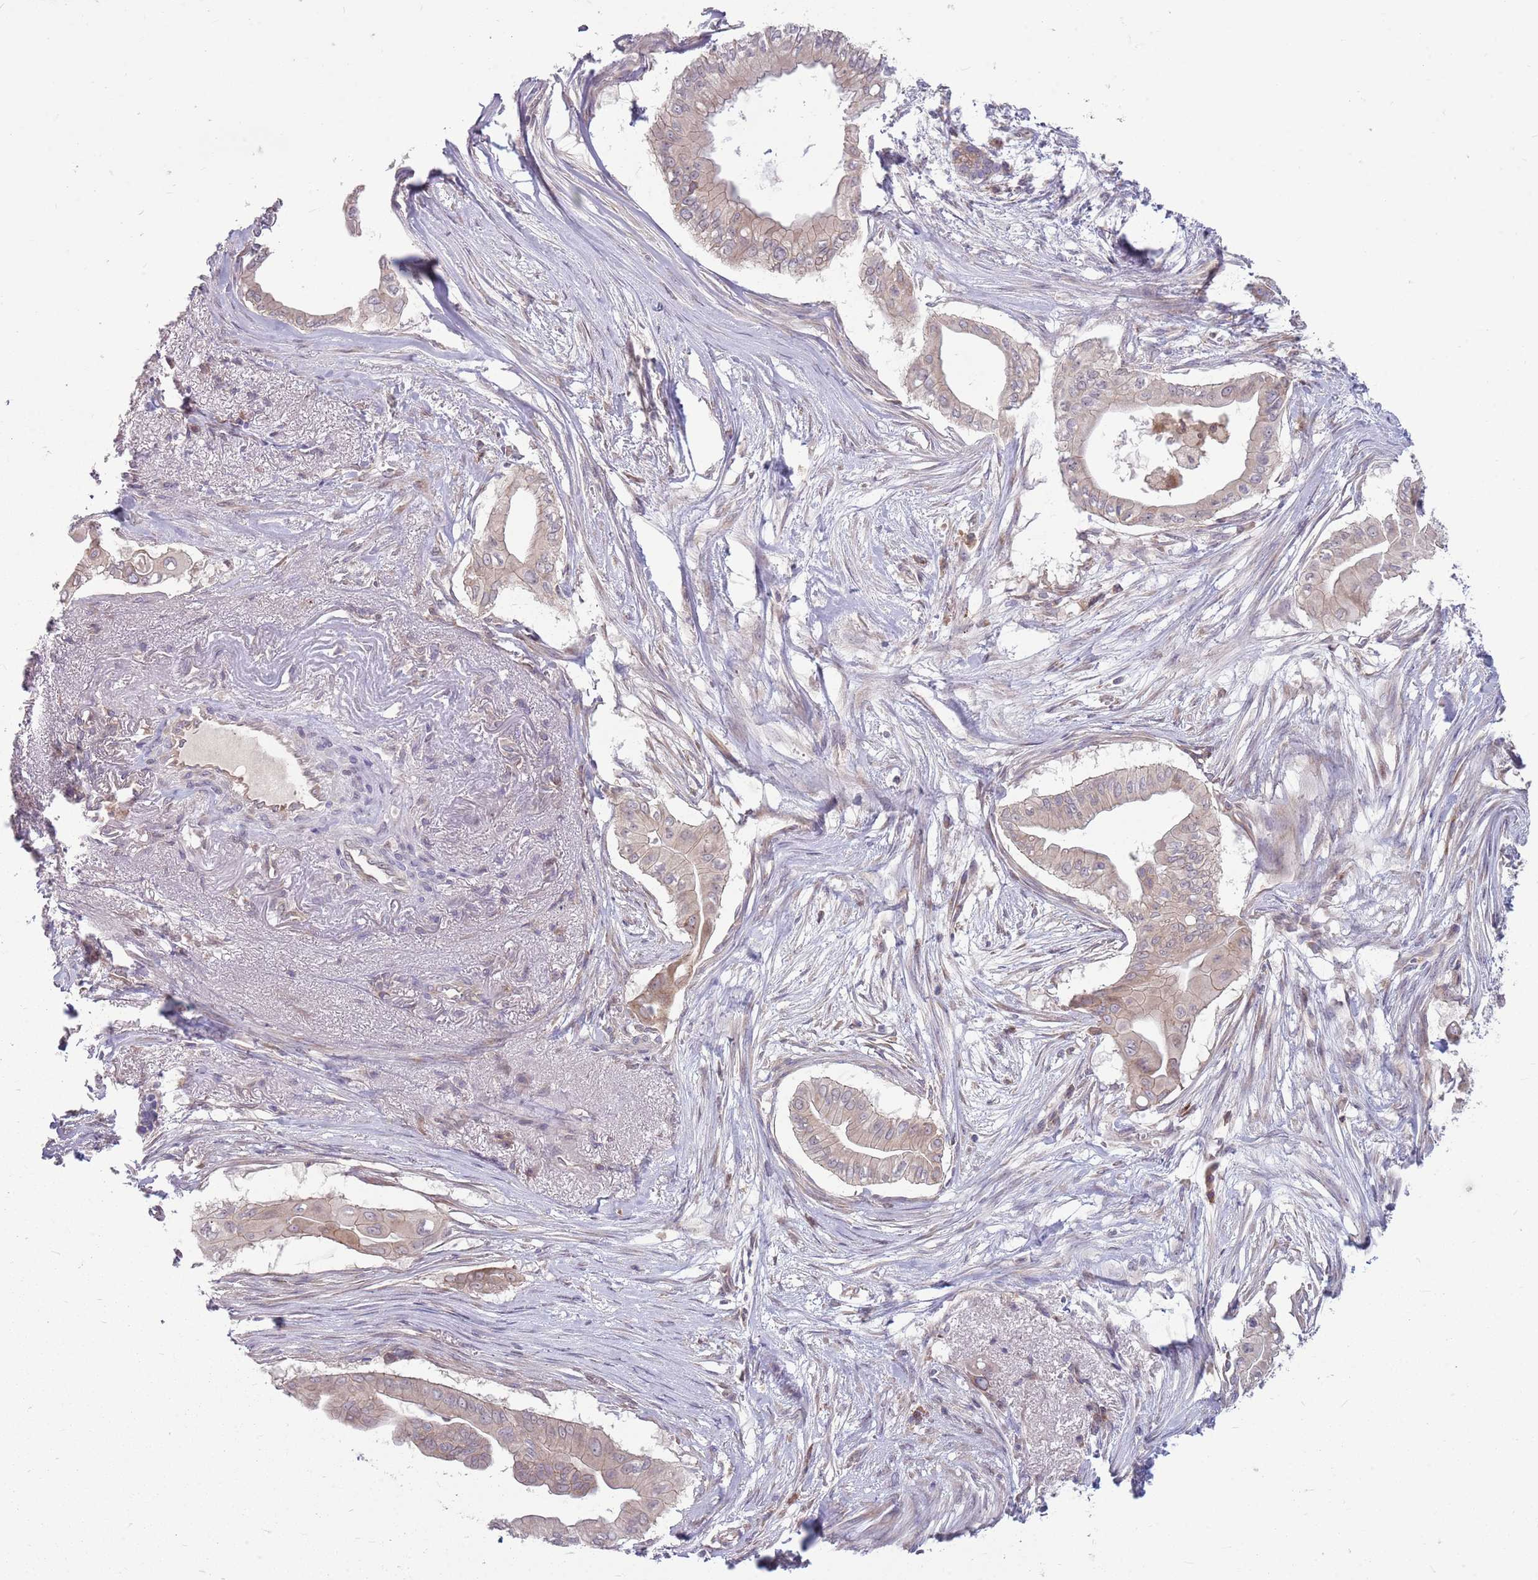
{"staining": {"intensity": "weak", "quantity": "25%-75%", "location": "cytoplasmic/membranous"}, "tissue": "pancreatic cancer", "cell_type": "Tumor cells", "image_type": "cancer", "snomed": [{"axis": "morphology", "description": "Adenocarcinoma, NOS"}, {"axis": "topography", "description": "Pancreas"}], "caption": "A brown stain highlights weak cytoplasmic/membranous expression of a protein in human pancreatic adenocarcinoma tumor cells. (DAB IHC with brightfield microscopy, high magnification).", "gene": "PPP1R27", "patient": {"sex": "male", "age": 71}}